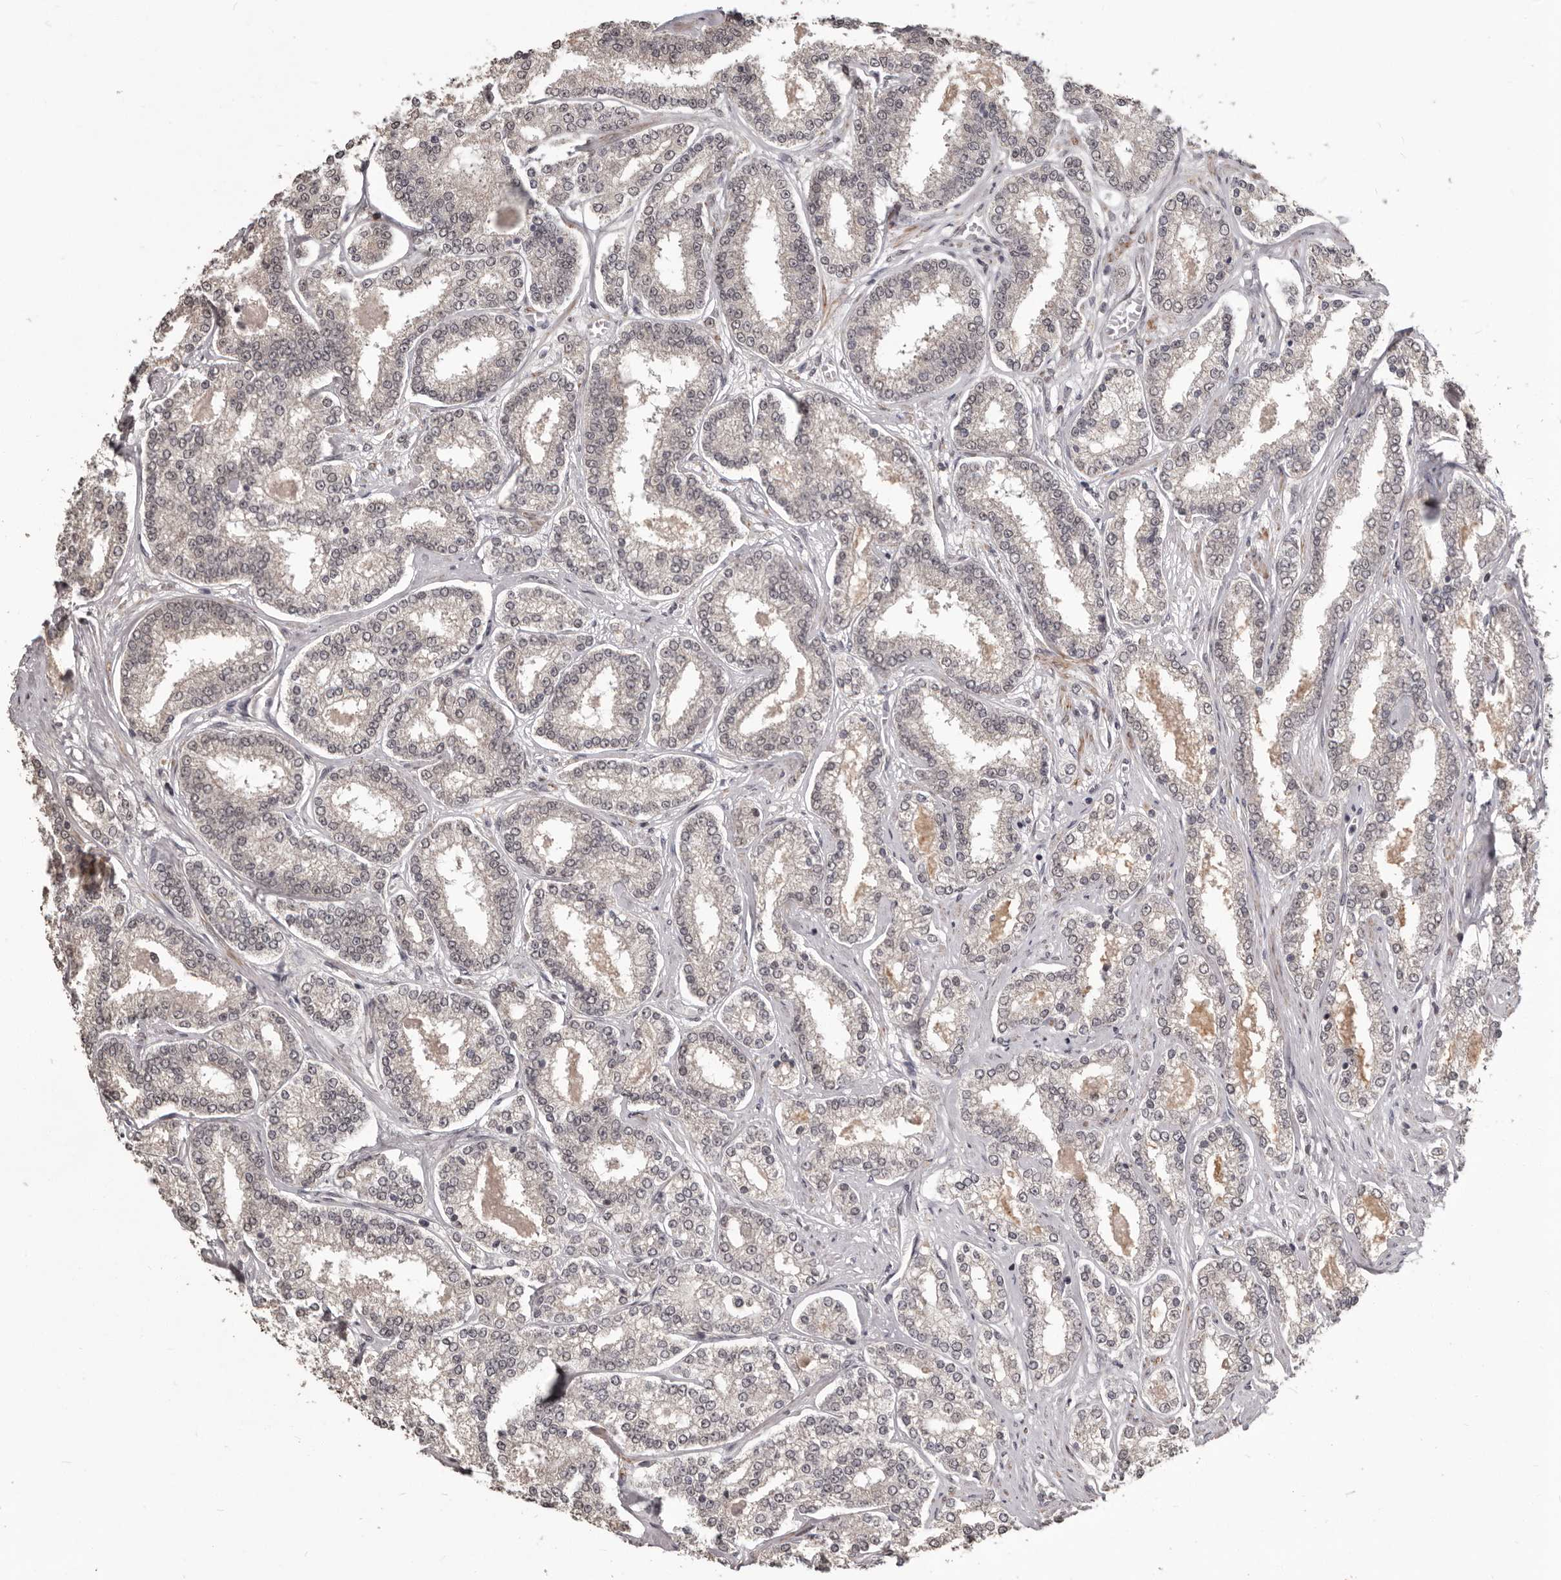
{"staining": {"intensity": "weak", "quantity": "<25%", "location": "nuclear"}, "tissue": "prostate cancer", "cell_type": "Tumor cells", "image_type": "cancer", "snomed": [{"axis": "morphology", "description": "Normal tissue, NOS"}, {"axis": "morphology", "description": "Adenocarcinoma, High grade"}, {"axis": "topography", "description": "Prostate"}], "caption": "The image exhibits no staining of tumor cells in prostate high-grade adenocarcinoma.", "gene": "ZFP14", "patient": {"sex": "male", "age": 83}}